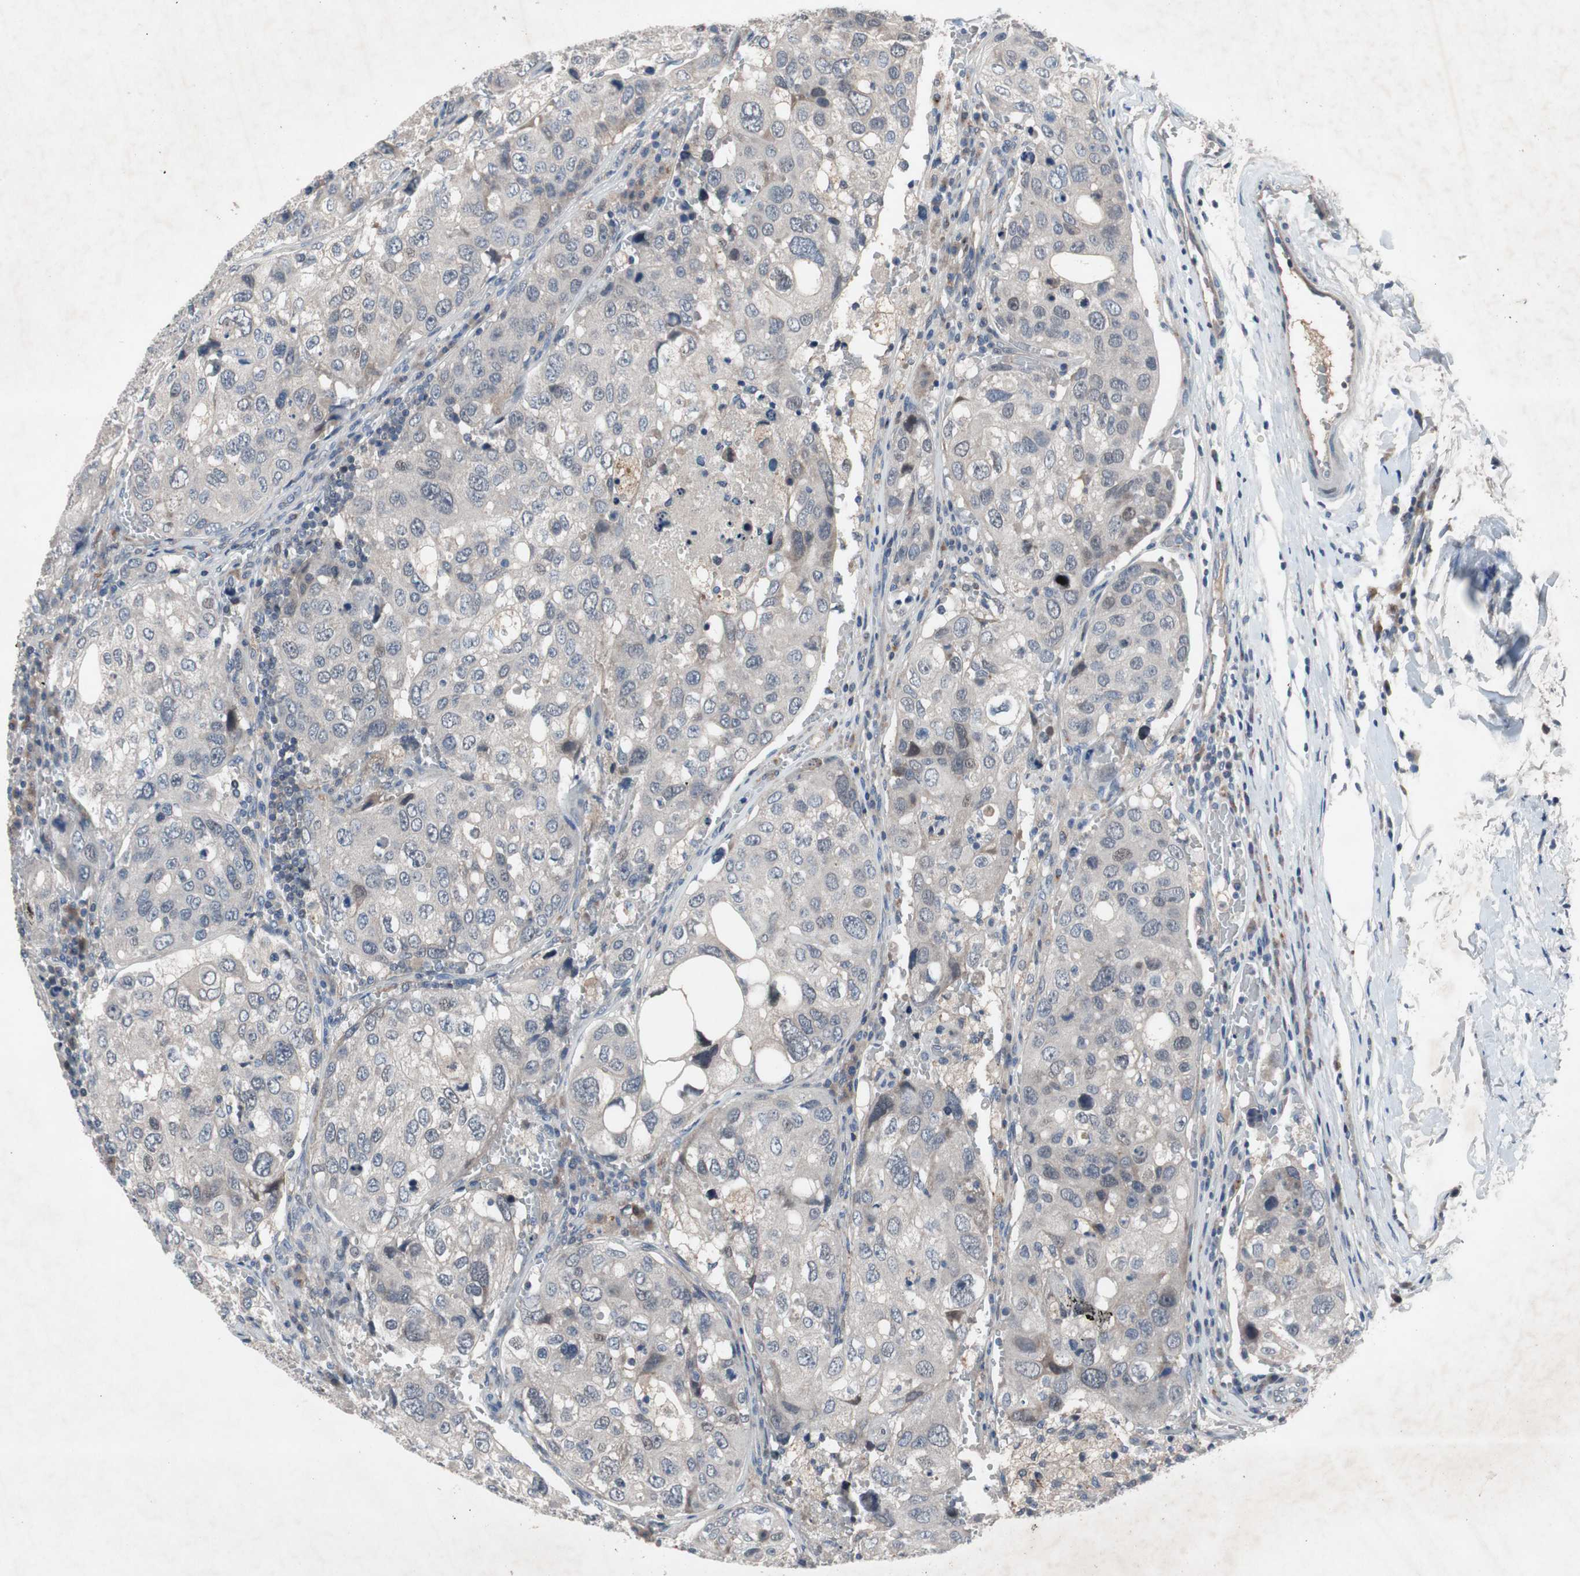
{"staining": {"intensity": "negative", "quantity": "none", "location": "none"}, "tissue": "urothelial cancer", "cell_type": "Tumor cells", "image_type": "cancer", "snomed": [{"axis": "morphology", "description": "Urothelial carcinoma, High grade"}, {"axis": "topography", "description": "Lymph node"}, {"axis": "topography", "description": "Urinary bladder"}], "caption": "Tumor cells are negative for protein expression in human urothelial cancer.", "gene": "MUTYH", "patient": {"sex": "male", "age": 51}}